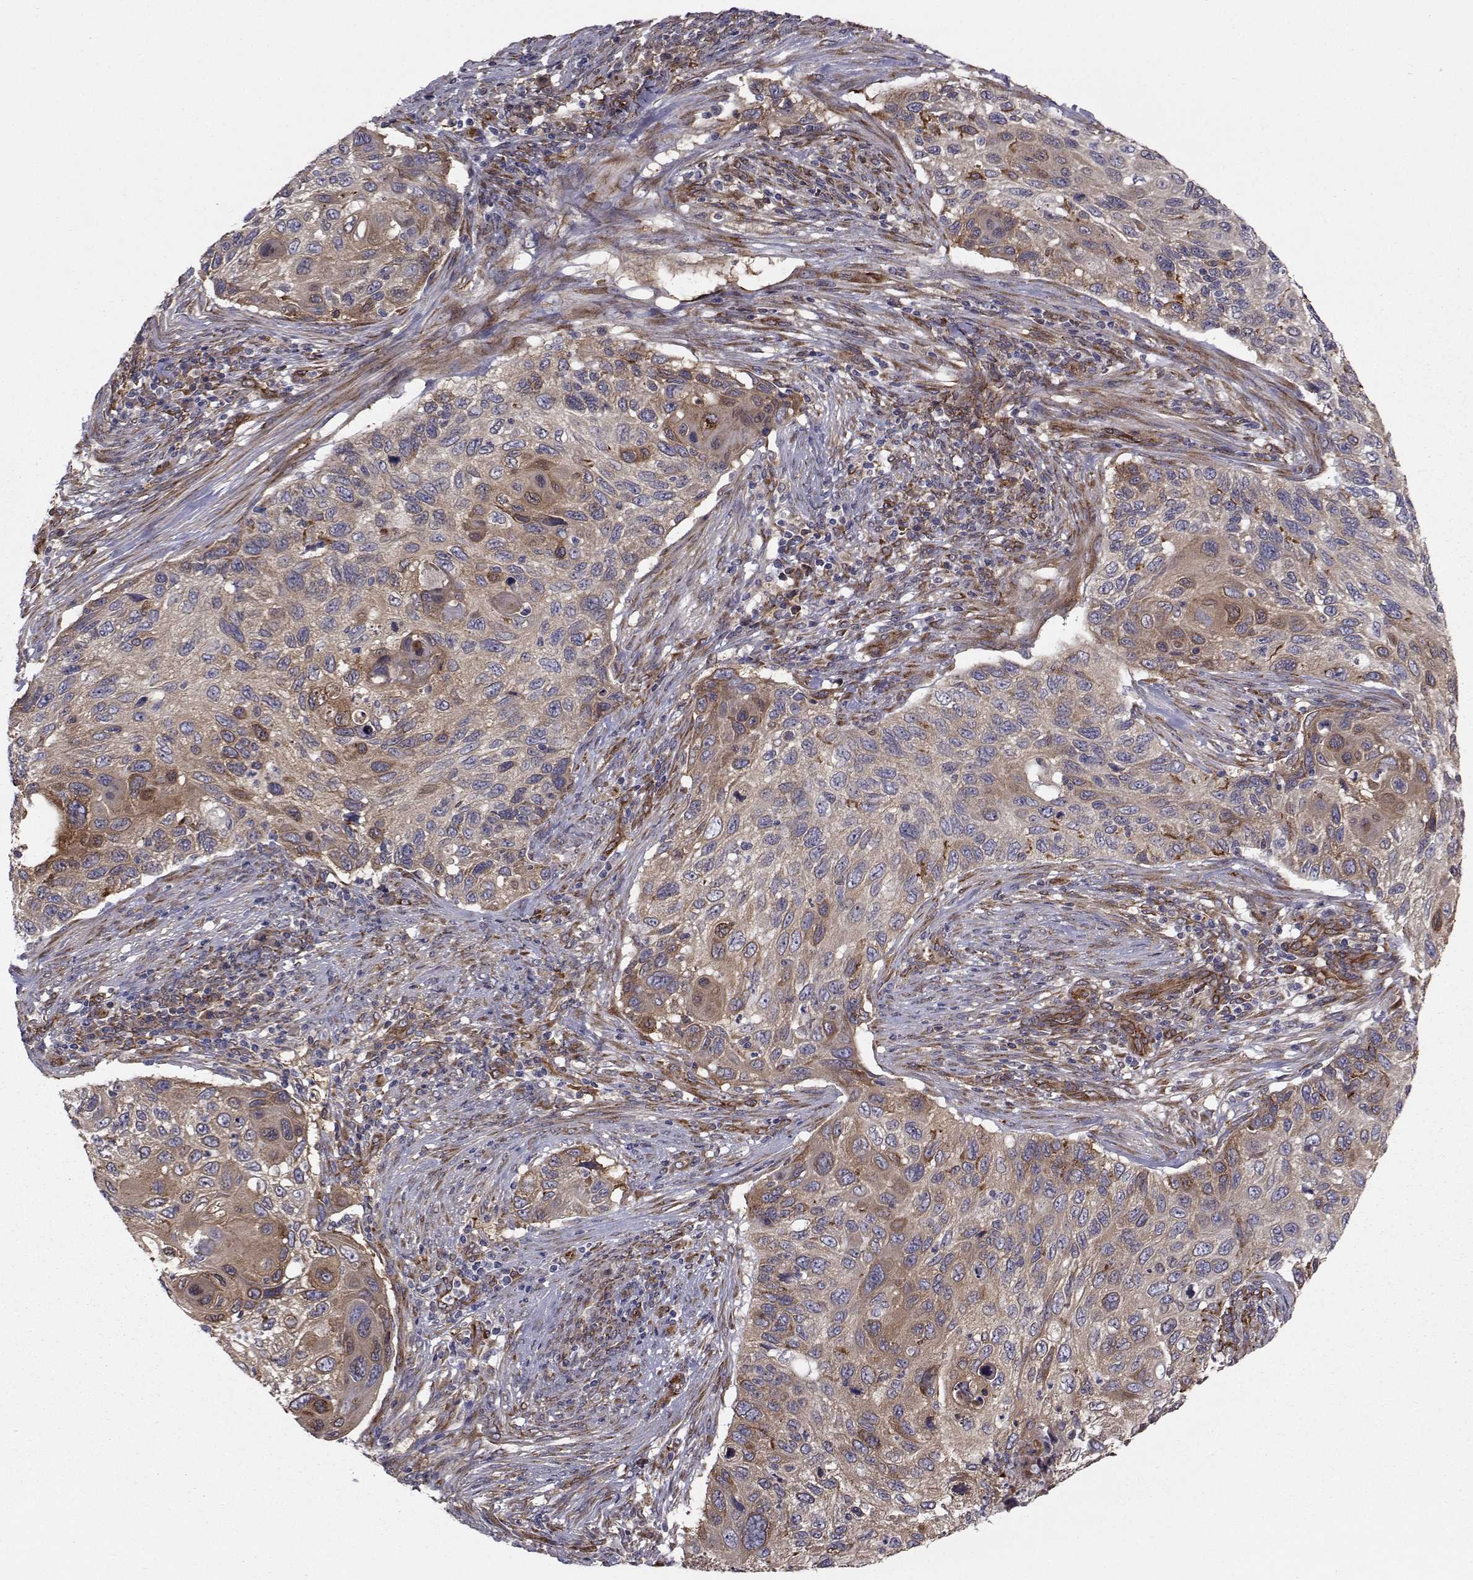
{"staining": {"intensity": "moderate", "quantity": "25%-75%", "location": "cytoplasmic/membranous"}, "tissue": "cervical cancer", "cell_type": "Tumor cells", "image_type": "cancer", "snomed": [{"axis": "morphology", "description": "Squamous cell carcinoma, NOS"}, {"axis": "topography", "description": "Cervix"}], "caption": "A medium amount of moderate cytoplasmic/membranous positivity is appreciated in about 25%-75% of tumor cells in cervical cancer (squamous cell carcinoma) tissue.", "gene": "TRIP10", "patient": {"sex": "female", "age": 70}}